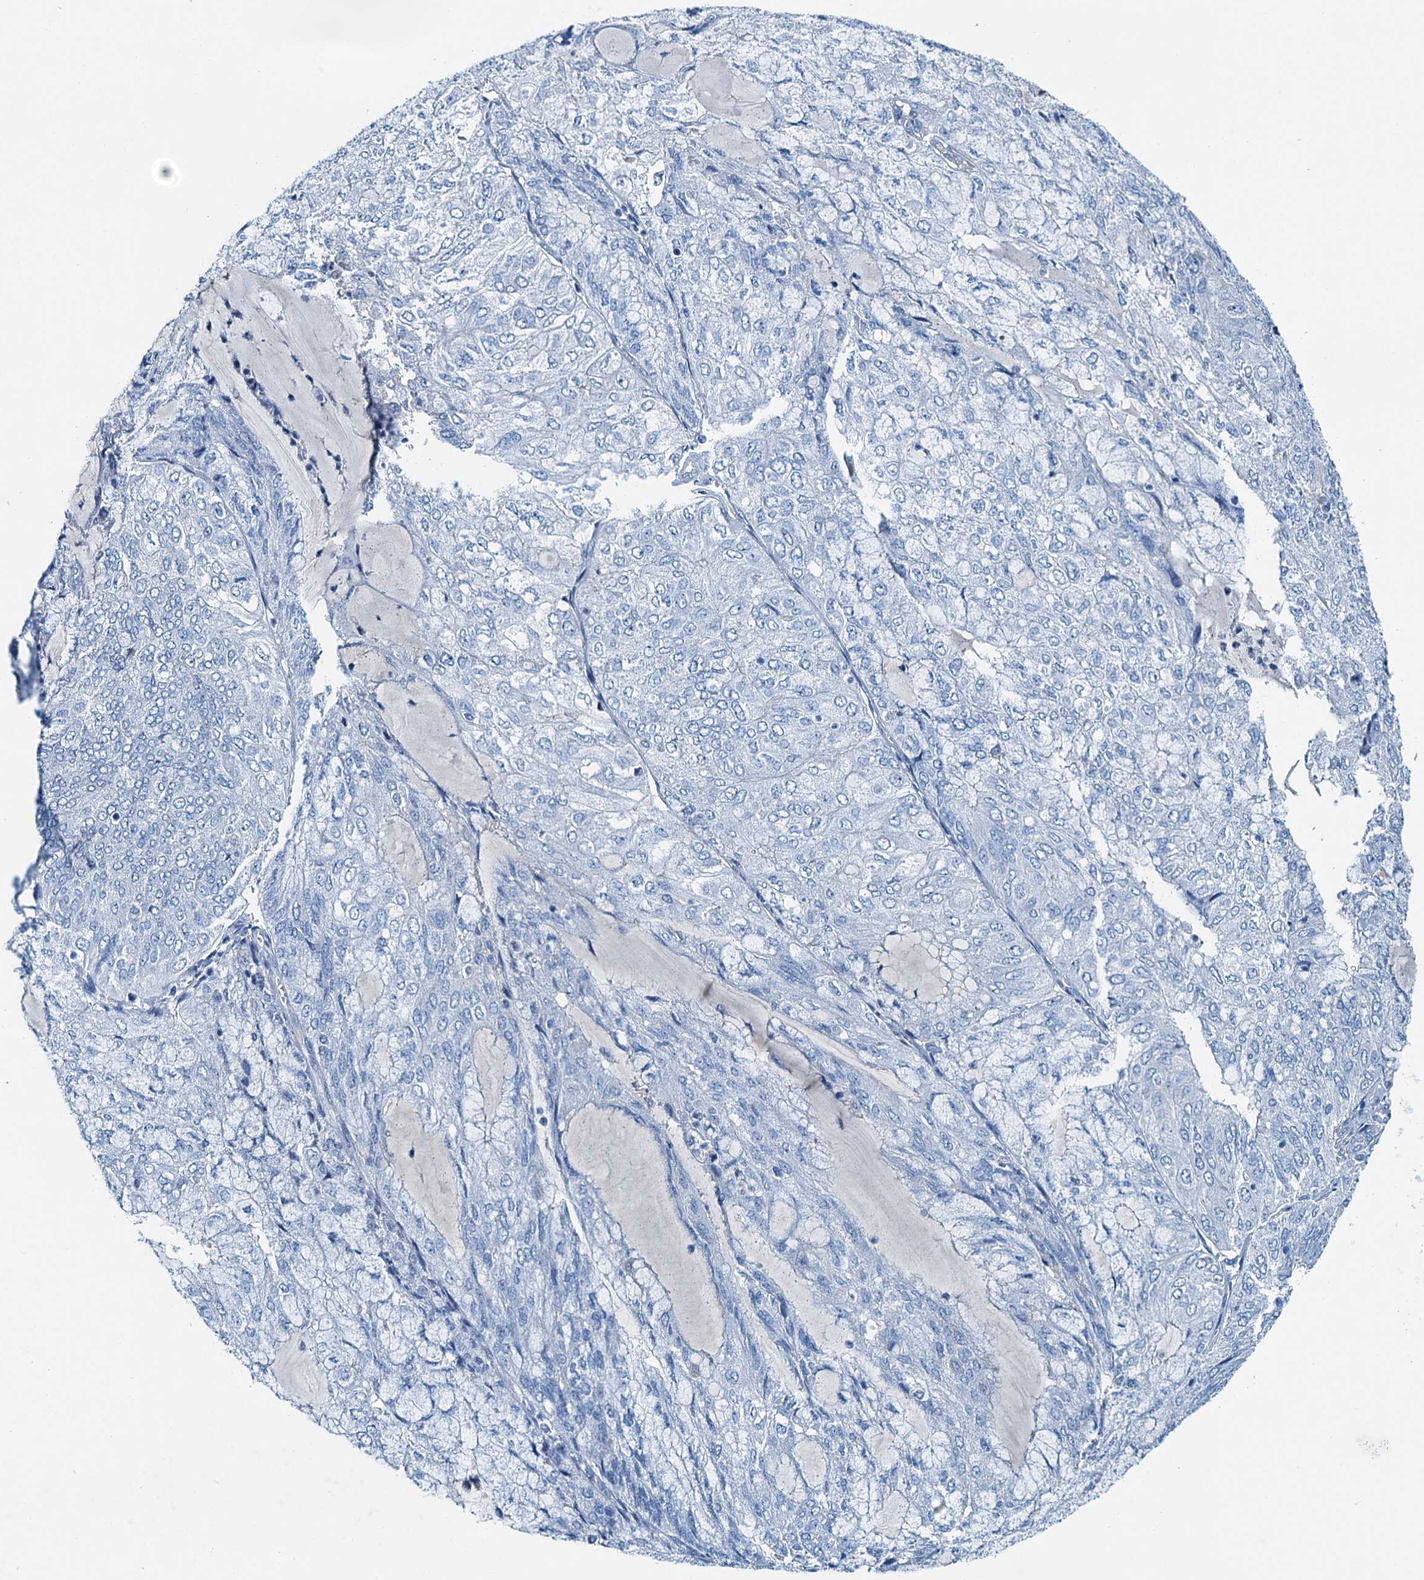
{"staining": {"intensity": "negative", "quantity": "none", "location": "none"}, "tissue": "endometrial cancer", "cell_type": "Tumor cells", "image_type": "cancer", "snomed": [{"axis": "morphology", "description": "Adenocarcinoma, NOS"}, {"axis": "topography", "description": "Endometrium"}], "caption": "Photomicrograph shows no significant protein expression in tumor cells of endometrial cancer (adenocarcinoma).", "gene": "RAB3IL1", "patient": {"sex": "female", "age": 81}}